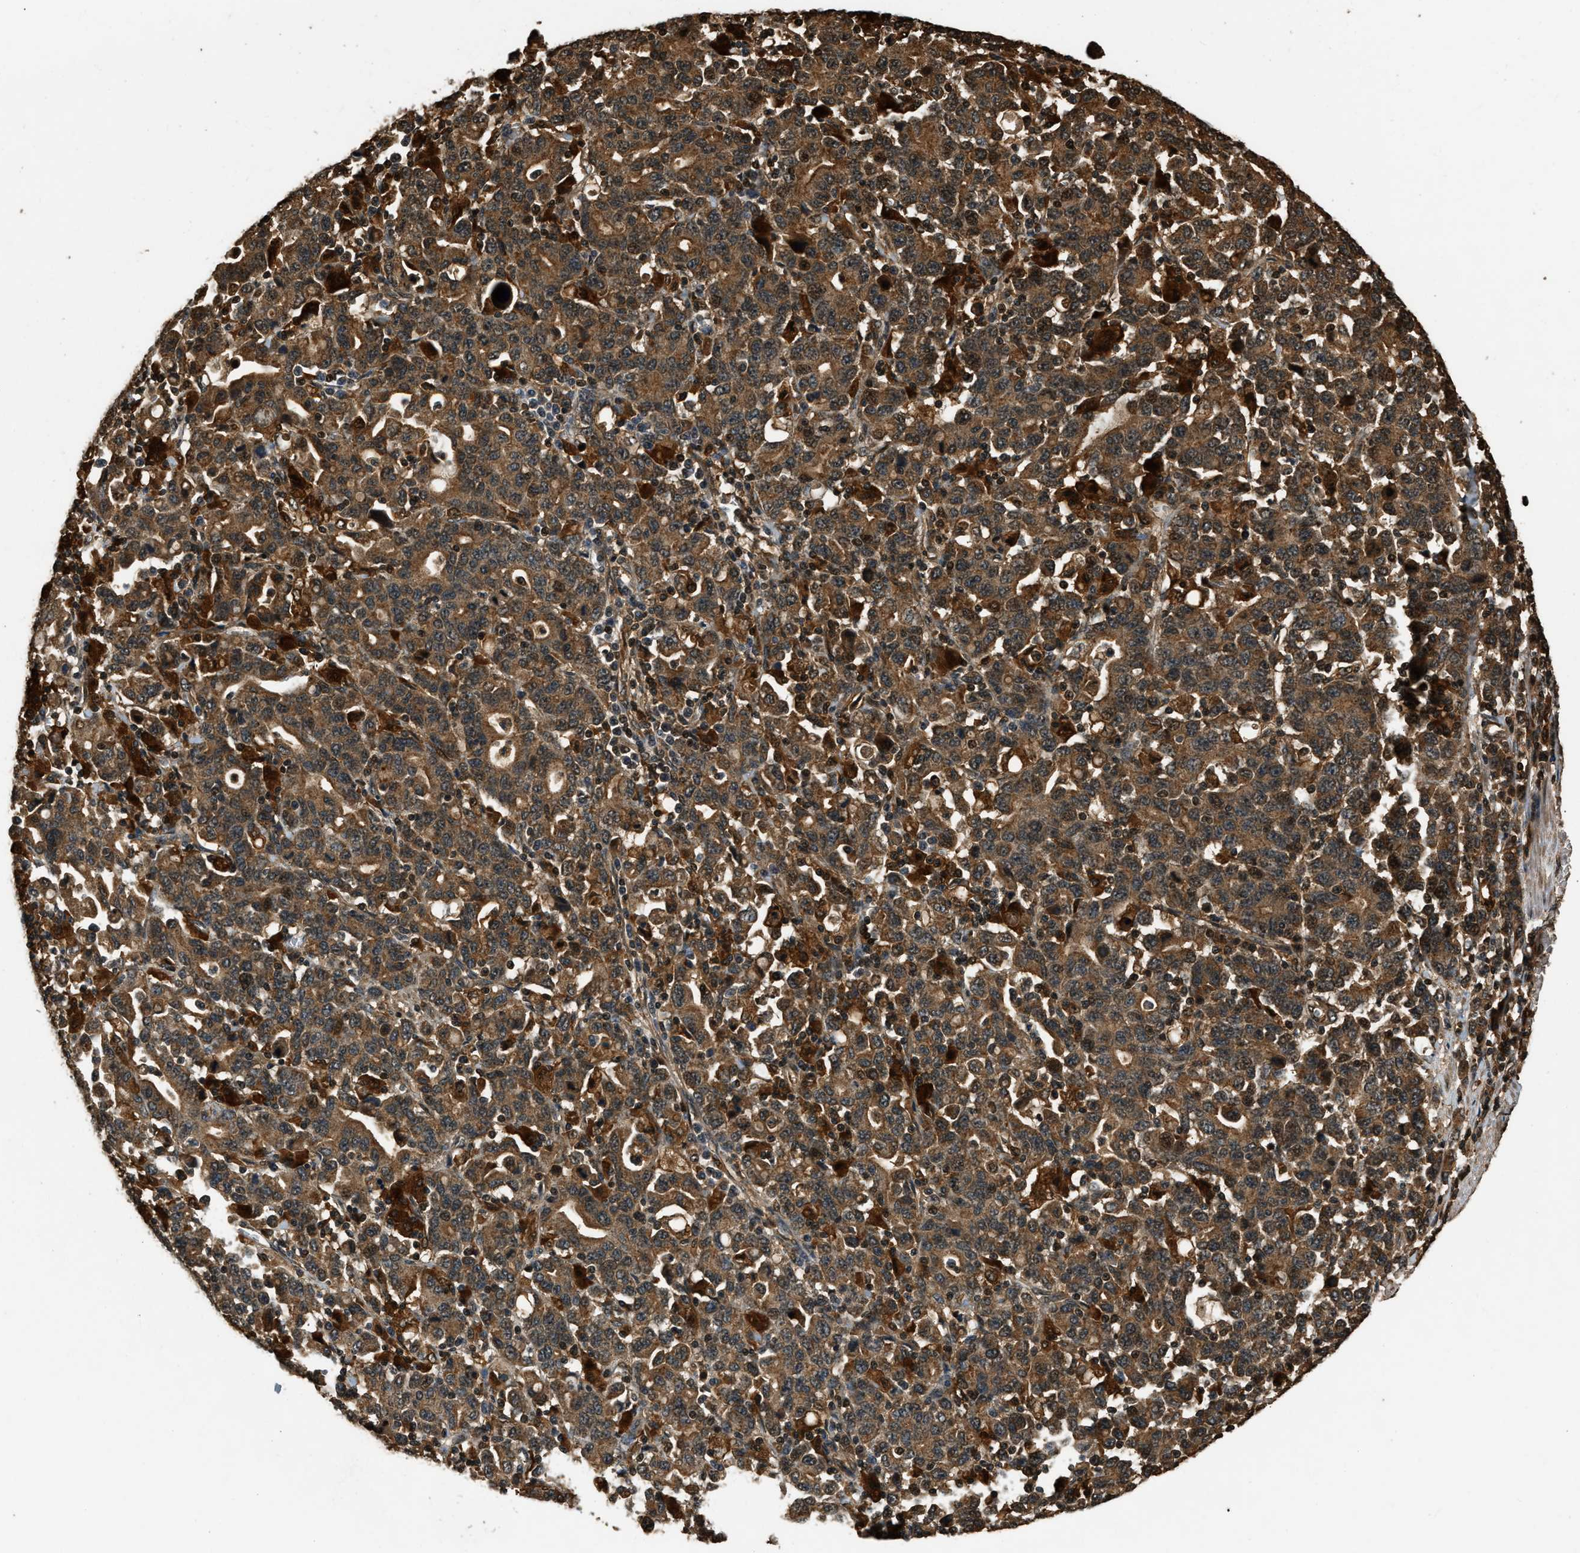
{"staining": {"intensity": "moderate", "quantity": ">75%", "location": "cytoplasmic/membranous"}, "tissue": "stomach cancer", "cell_type": "Tumor cells", "image_type": "cancer", "snomed": [{"axis": "morphology", "description": "Adenocarcinoma, NOS"}, {"axis": "topography", "description": "Stomach, upper"}], "caption": "The photomicrograph demonstrates immunohistochemical staining of stomach adenocarcinoma. There is moderate cytoplasmic/membranous staining is appreciated in approximately >75% of tumor cells. (brown staining indicates protein expression, while blue staining denotes nuclei).", "gene": "RAP2A", "patient": {"sex": "male", "age": 69}}